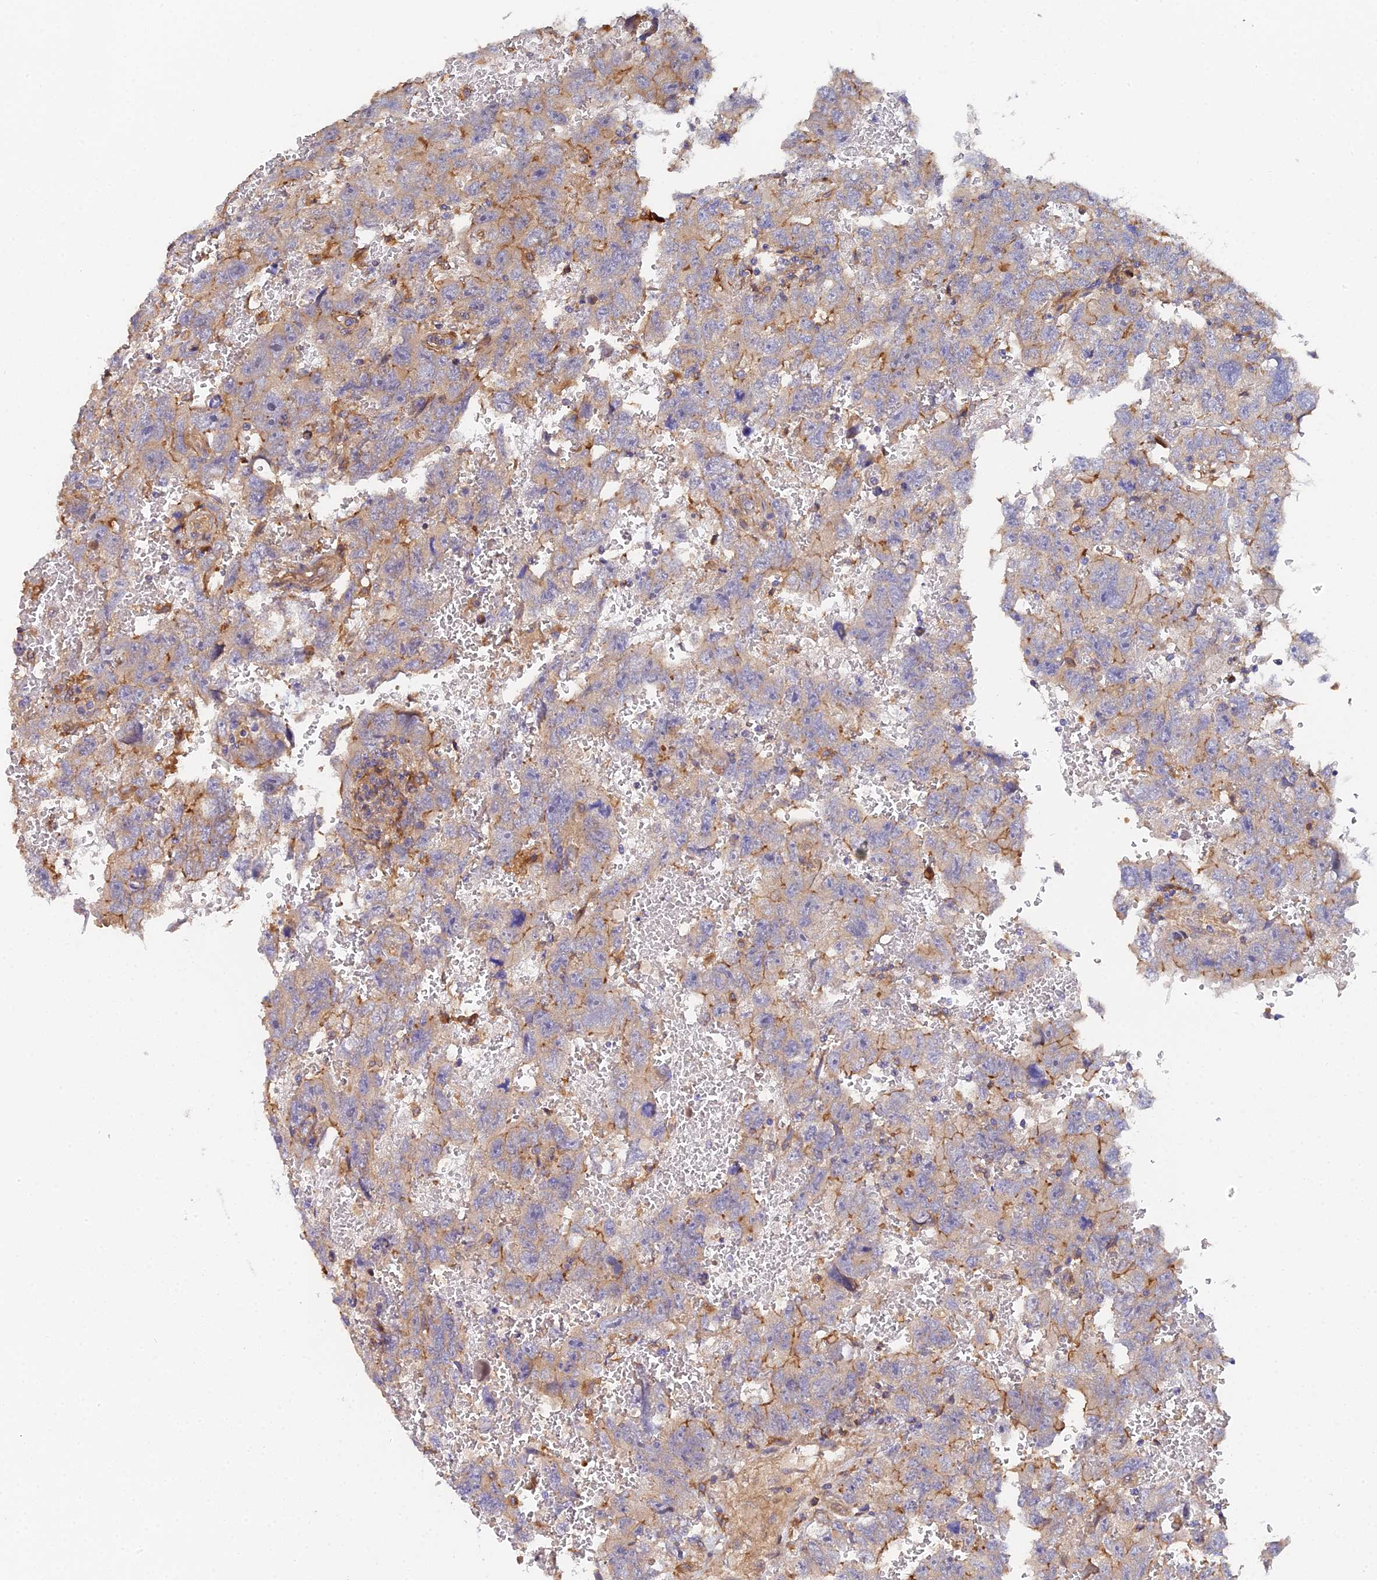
{"staining": {"intensity": "moderate", "quantity": "25%-75%", "location": "cytoplasmic/membranous"}, "tissue": "testis cancer", "cell_type": "Tumor cells", "image_type": "cancer", "snomed": [{"axis": "morphology", "description": "Carcinoma, Embryonal, NOS"}, {"axis": "topography", "description": "Testis"}], "caption": "Testis embryonal carcinoma stained with a protein marker exhibits moderate staining in tumor cells.", "gene": "GNG5B", "patient": {"sex": "male", "age": 45}}